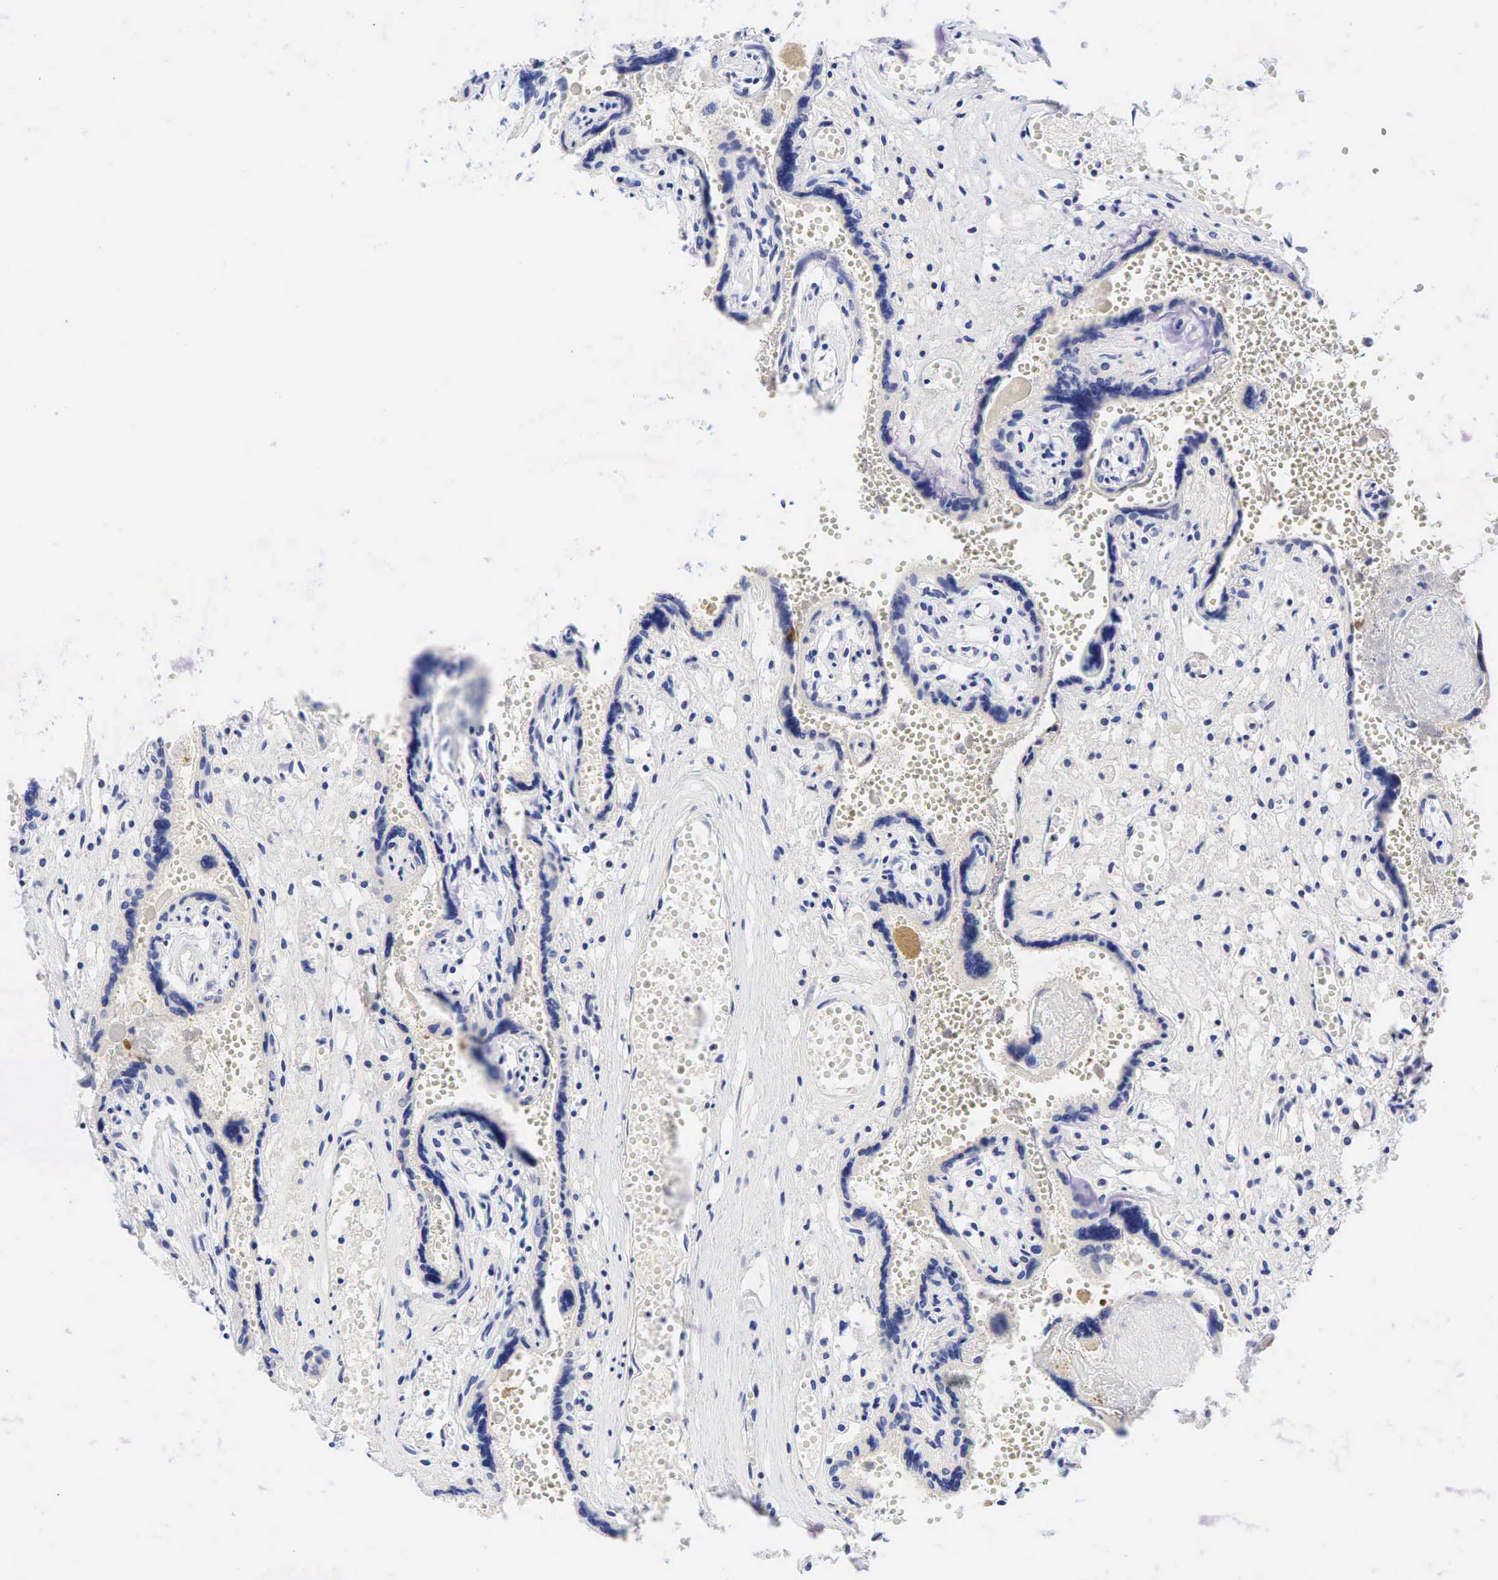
{"staining": {"intensity": "weak", "quantity": "25%-75%", "location": "cytoplasmic/membranous"}, "tissue": "placenta", "cell_type": "Decidual cells", "image_type": "normal", "snomed": [{"axis": "morphology", "description": "Normal tissue, NOS"}, {"axis": "topography", "description": "Placenta"}], "caption": "This micrograph reveals benign placenta stained with immunohistochemistry to label a protein in brown. The cytoplasmic/membranous of decidual cells show weak positivity for the protein. Nuclei are counter-stained blue.", "gene": "TNFRSF8", "patient": {"sex": "female", "age": 40}}